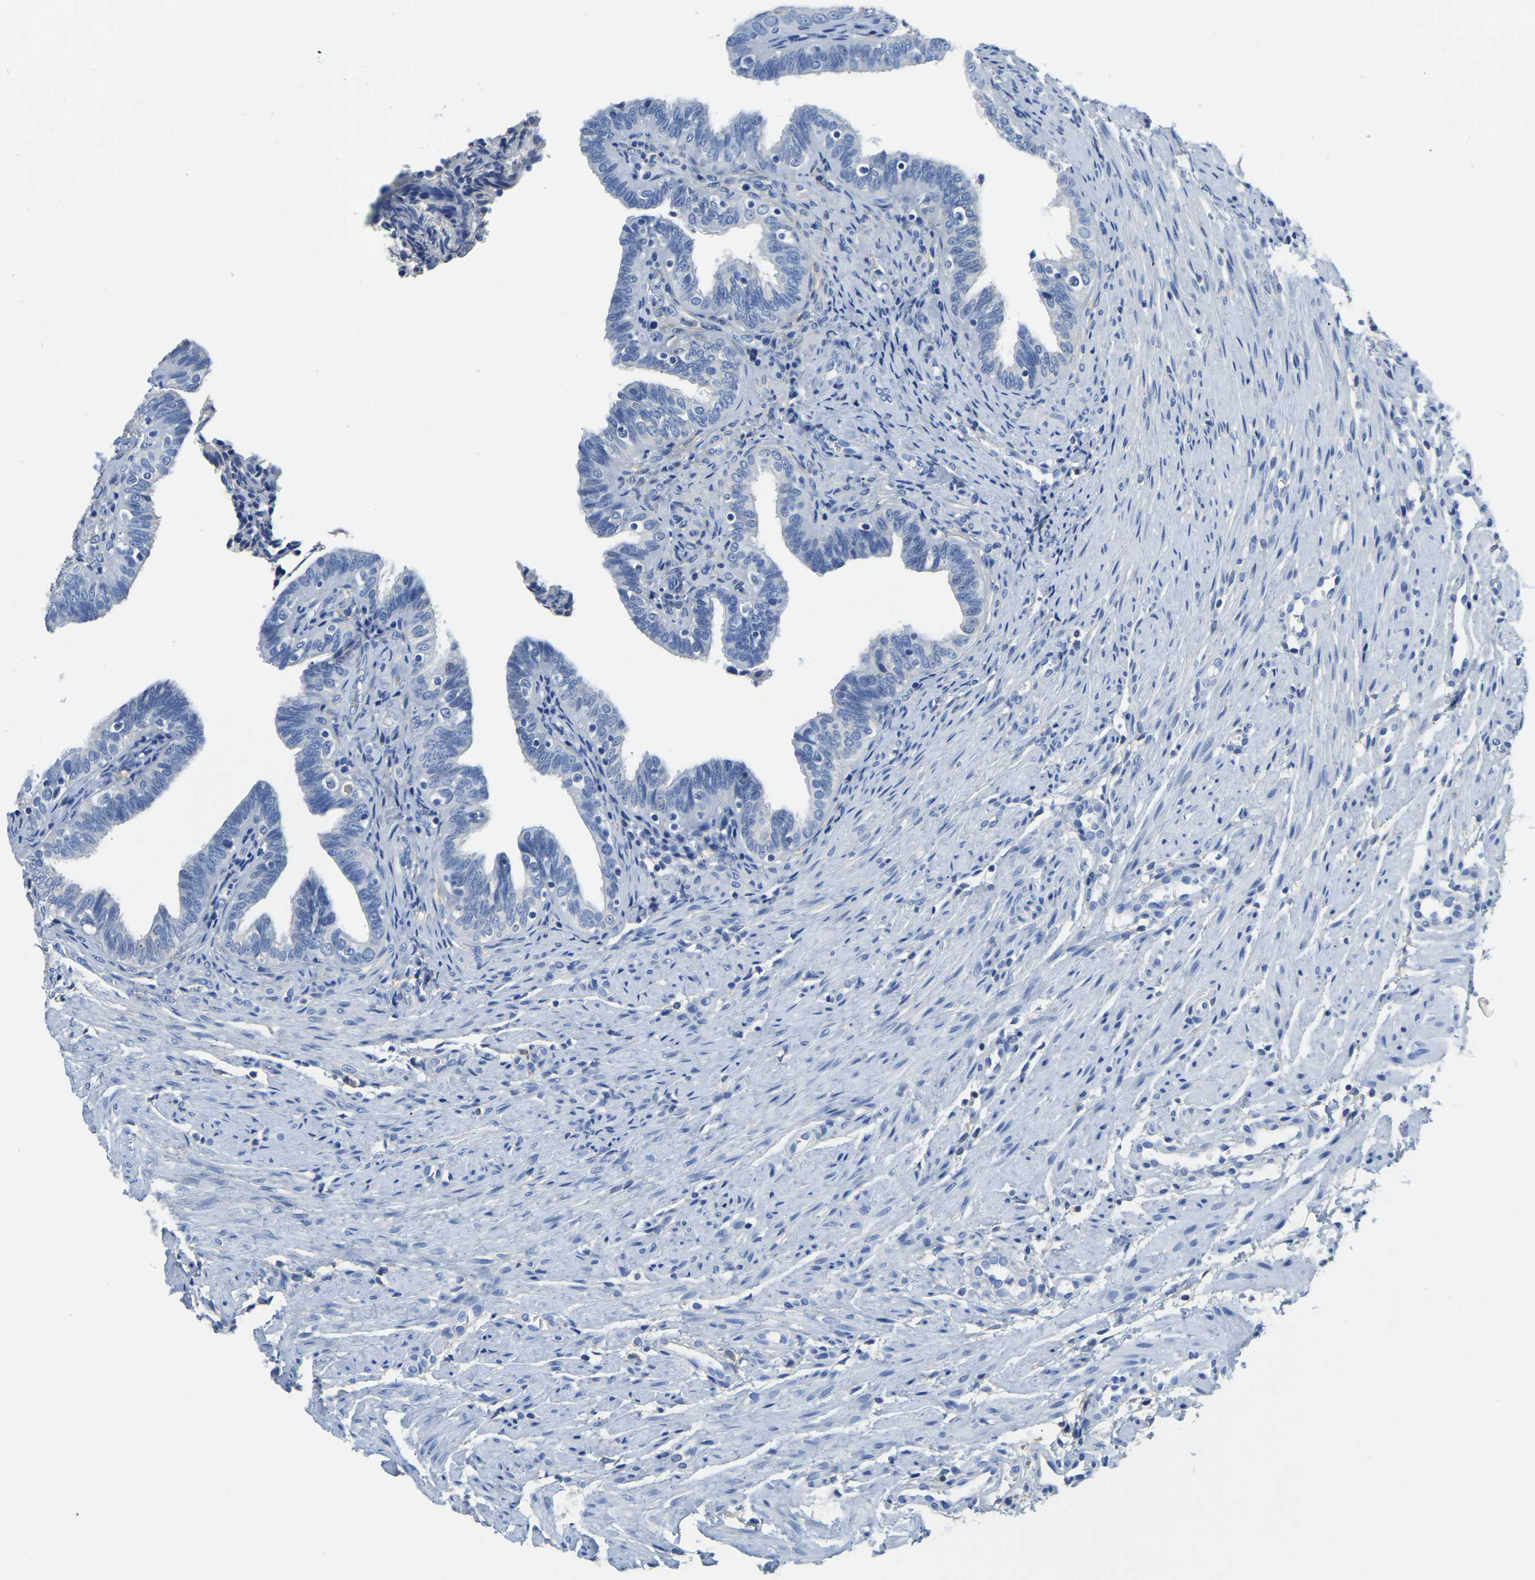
{"staining": {"intensity": "weak", "quantity": "<25%", "location": "cytoplasmic/membranous"}, "tissue": "fallopian tube", "cell_type": "Glandular cells", "image_type": "normal", "snomed": [{"axis": "morphology", "description": "Normal tissue, NOS"}, {"axis": "topography", "description": "Fallopian tube"}, {"axis": "topography", "description": "Placenta"}], "caption": "DAB immunohistochemical staining of benign human fallopian tube reveals no significant positivity in glandular cells.", "gene": "ZDHHC13", "patient": {"sex": "female", "age": 34}}